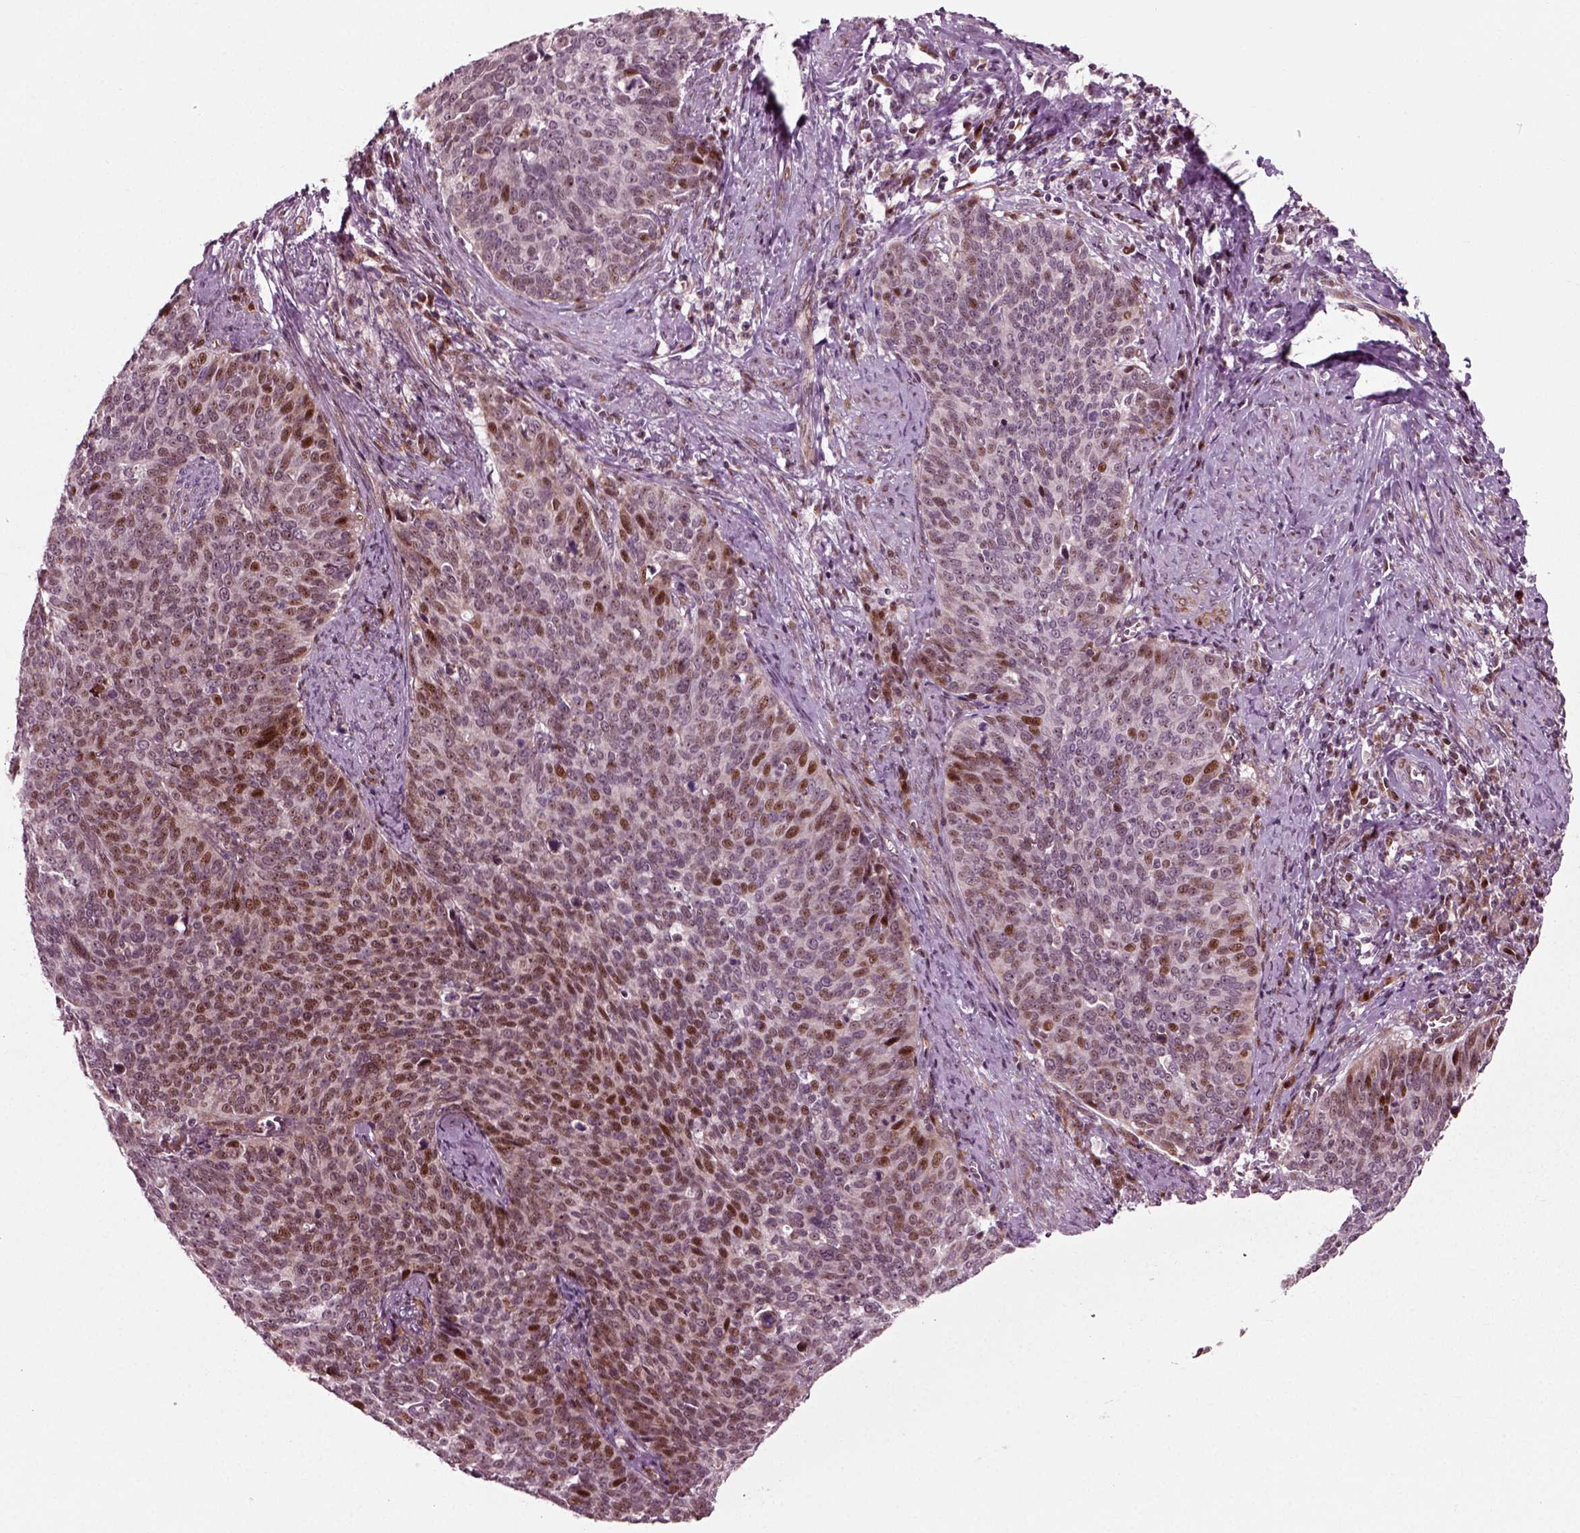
{"staining": {"intensity": "moderate", "quantity": "25%-75%", "location": "nuclear"}, "tissue": "cervical cancer", "cell_type": "Tumor cells", "image_type": "cancer", "snomed": [{"axis": "morphology", "description": "Normal tissue, NOS"}, {"axis": "morphology", "description": "Squamous cell carcinoma, NOS"}, {"axis": "topography", "description": "Cervix"}], "caption": "Tumor cells reveal medium levels of moderate nuclear positivity in approximately 25%-75% of cells in human cervical cancer (squamous cell carcinoma).", "gene": "CDC14A", "patient": {"sex": "female", "age": 39}}